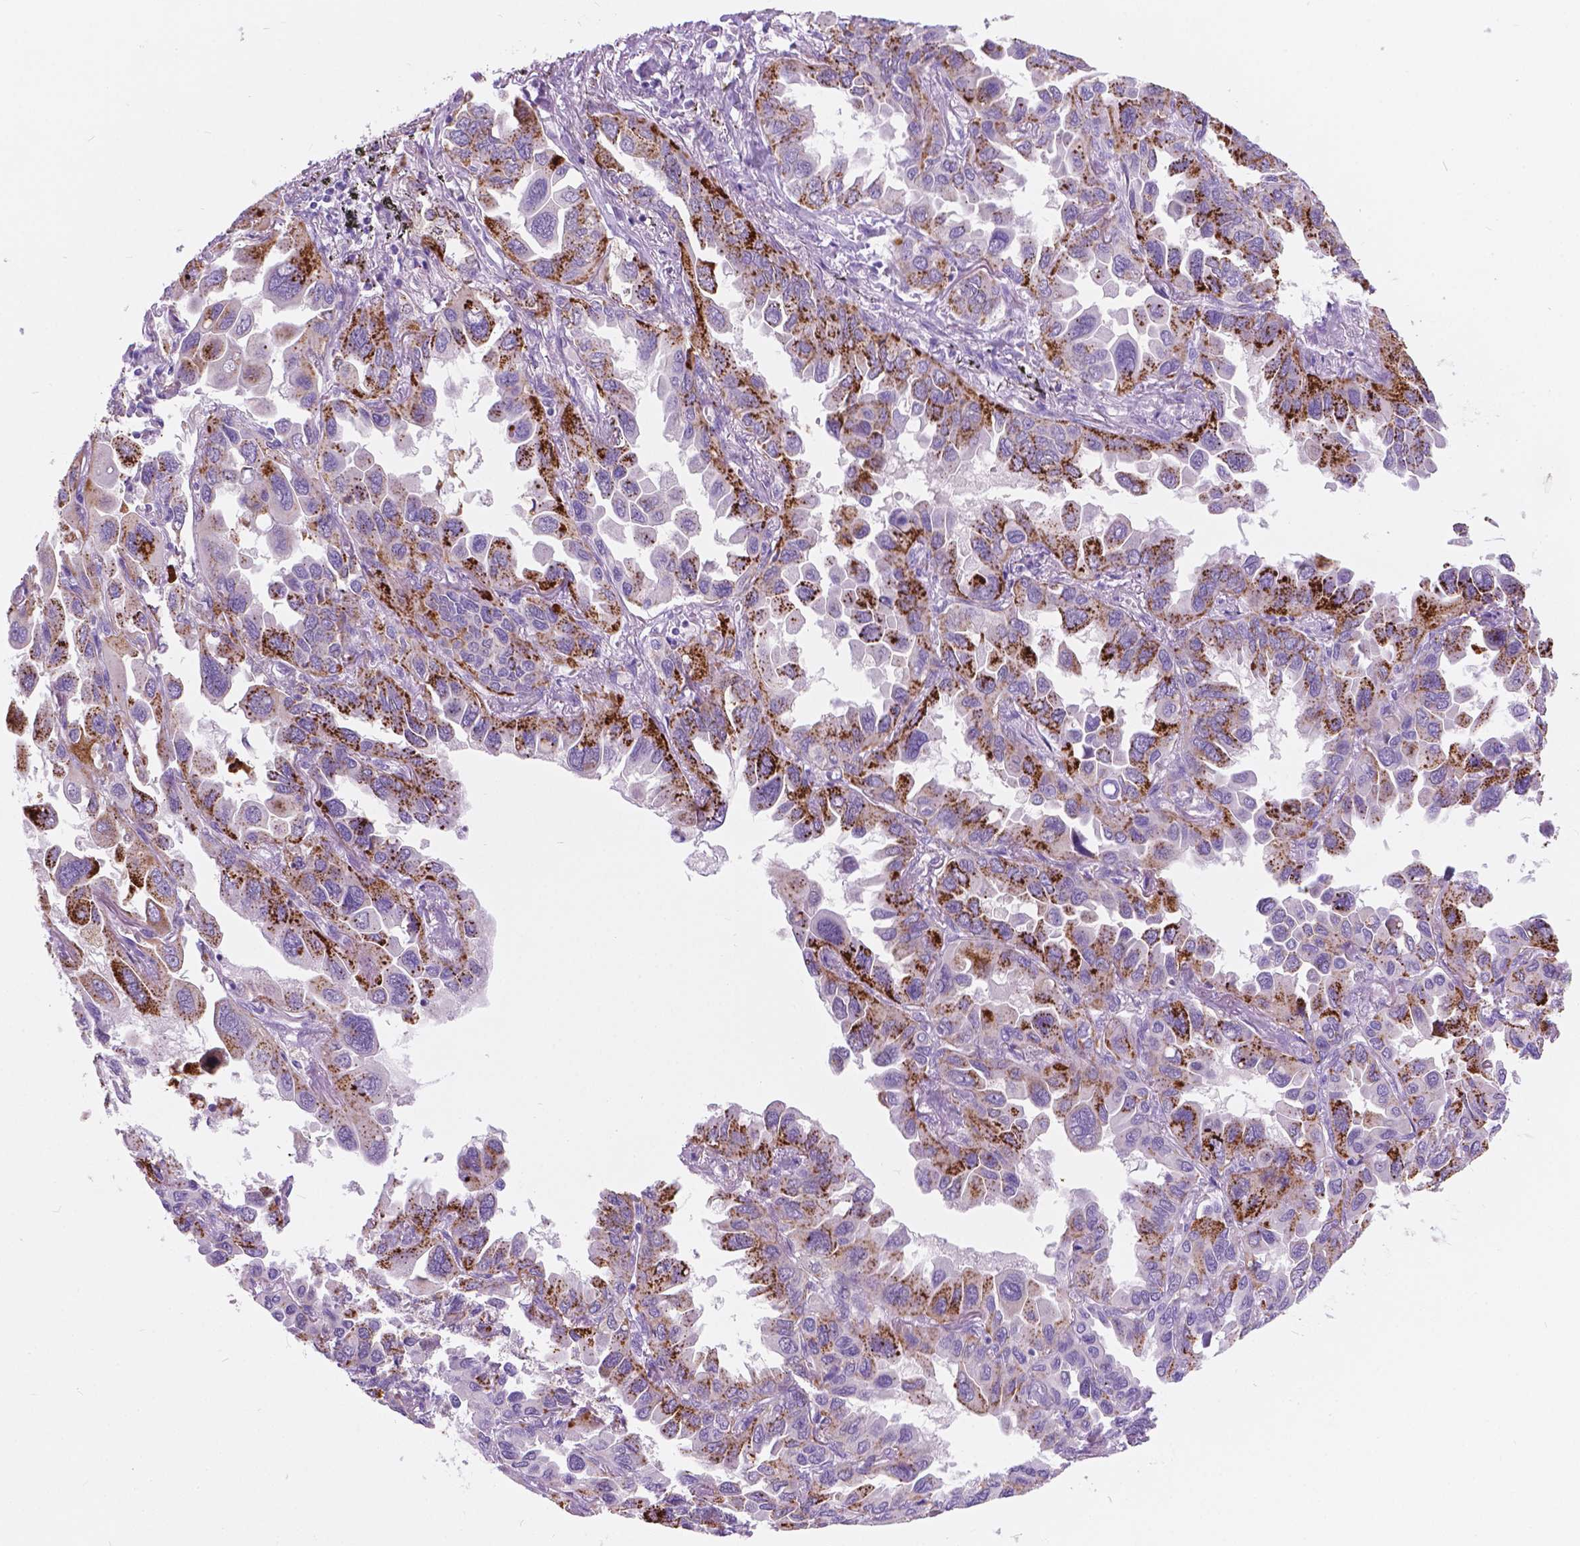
{"staining": {"intensity": "strong", "quantity": "25%-75%", "location": "cytoplasmic/membranous"}, "tissue": "lung cancer", "cell_type": "Tumor cells", "image_type": "cancer", "snomed": [{"axis": "morphology", "description": "Adenocarcinoma, NOS"}, {"axis": "topography", "description": "Lung"}], "caption": "Lung adenocarcinoma tissue reveals strong cytoplasmic/membranous staining in approximately 25%-75% of tumor cells, visualized by immunohistochemistry.", "gene": "ARMS2", "patient": {"sex": "male", "age": 64}}